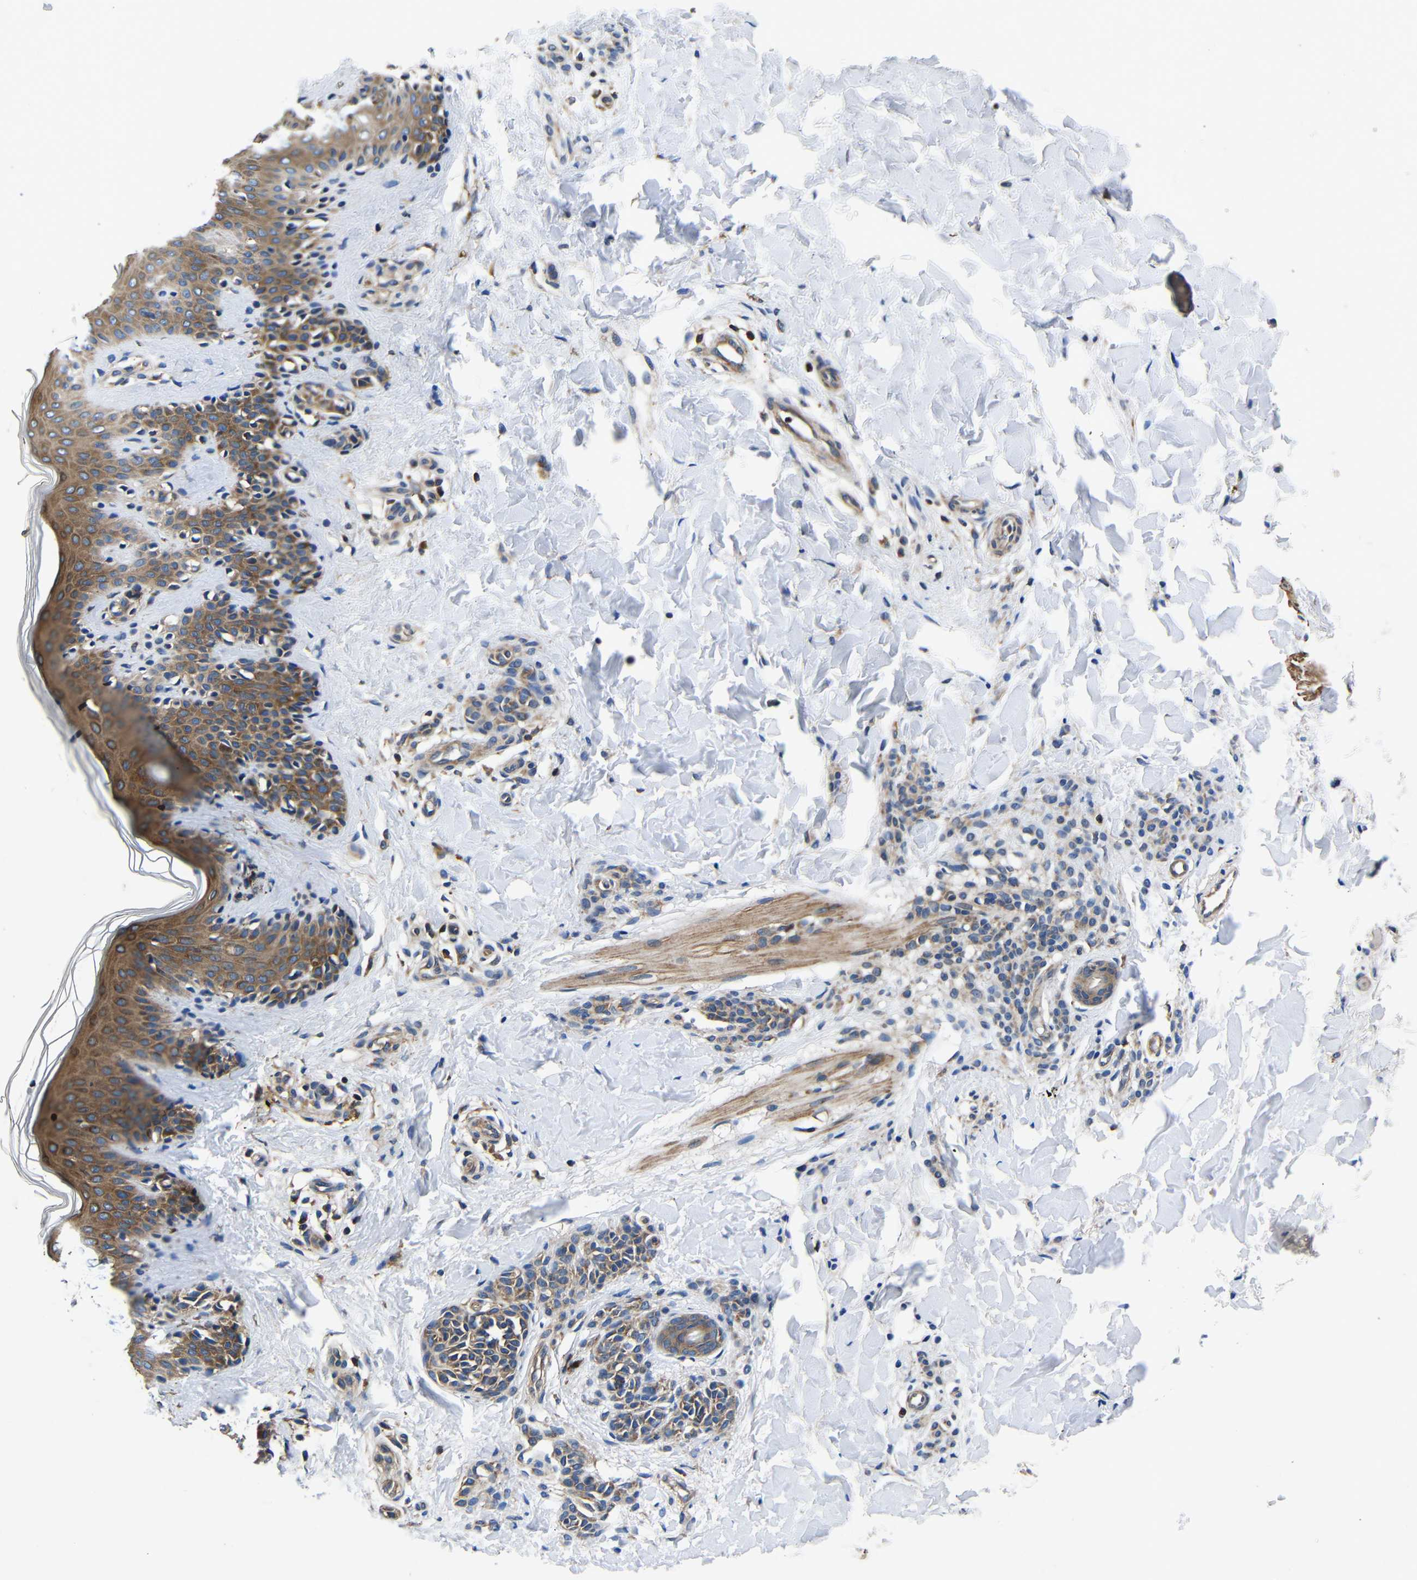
{"staining": {"intensity": "weak", "quantity": ">75%", "location": "cytoplasmic/membranous"}, "tissue": "skin", "cell_type": "Fibroblasts", "image_type": "normal", "snomed": [{"axis": "morphology", "description": "Normal tissue, NOS"}, {"axis": "topography", "description": "Skin"}], "caption": "A brown stain labels weak cytoplasmic/membranous positivity of a protein in fibroblasts of unremarkable human skin. The protein of interest is stained brown, and the nuclei are stained in blue (DAB (3,3'-diaminobenzidine) IHC with brightfield microscopy, high magnification).", "gene": "CNR2", "patient": {"sex": "male", "age": 16}}